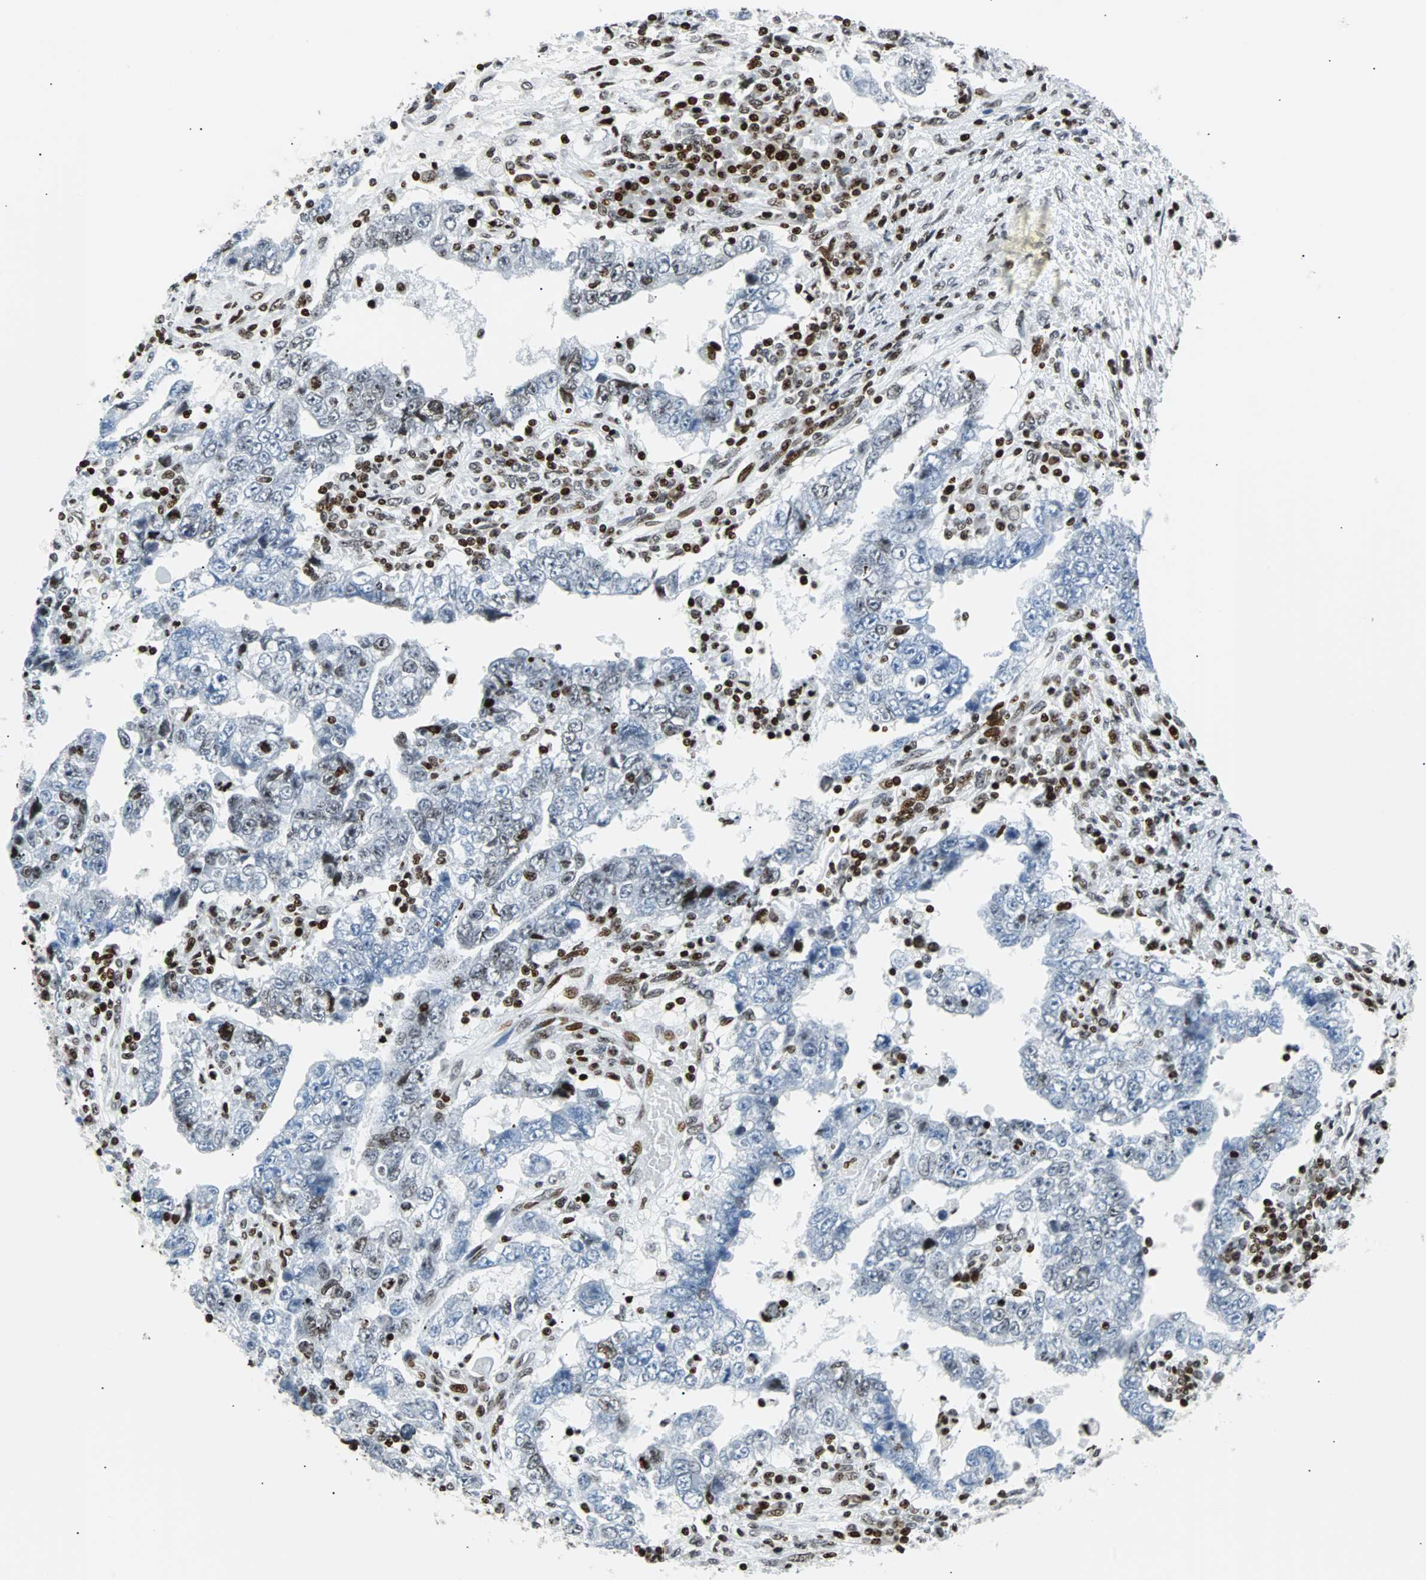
{"staining": {"intensity": "weak", "quantity": "<25%", "location": "nuclear"}, "tissue": "testis cancer", "cell_type": "Tumor cells", "image_type": "cancer", "snomed": [{"axis": "morphology", "description": "Carcinoma, Embryonal, NOS"}, {"axis": "topography", "description": "Testis"}], "caption": "The histopathology image displays no significant staining in tumor cells of embryonal carcinoma (testis).", "gene": "ZNF131", "patient": {"sex": "male", "age": 26}}